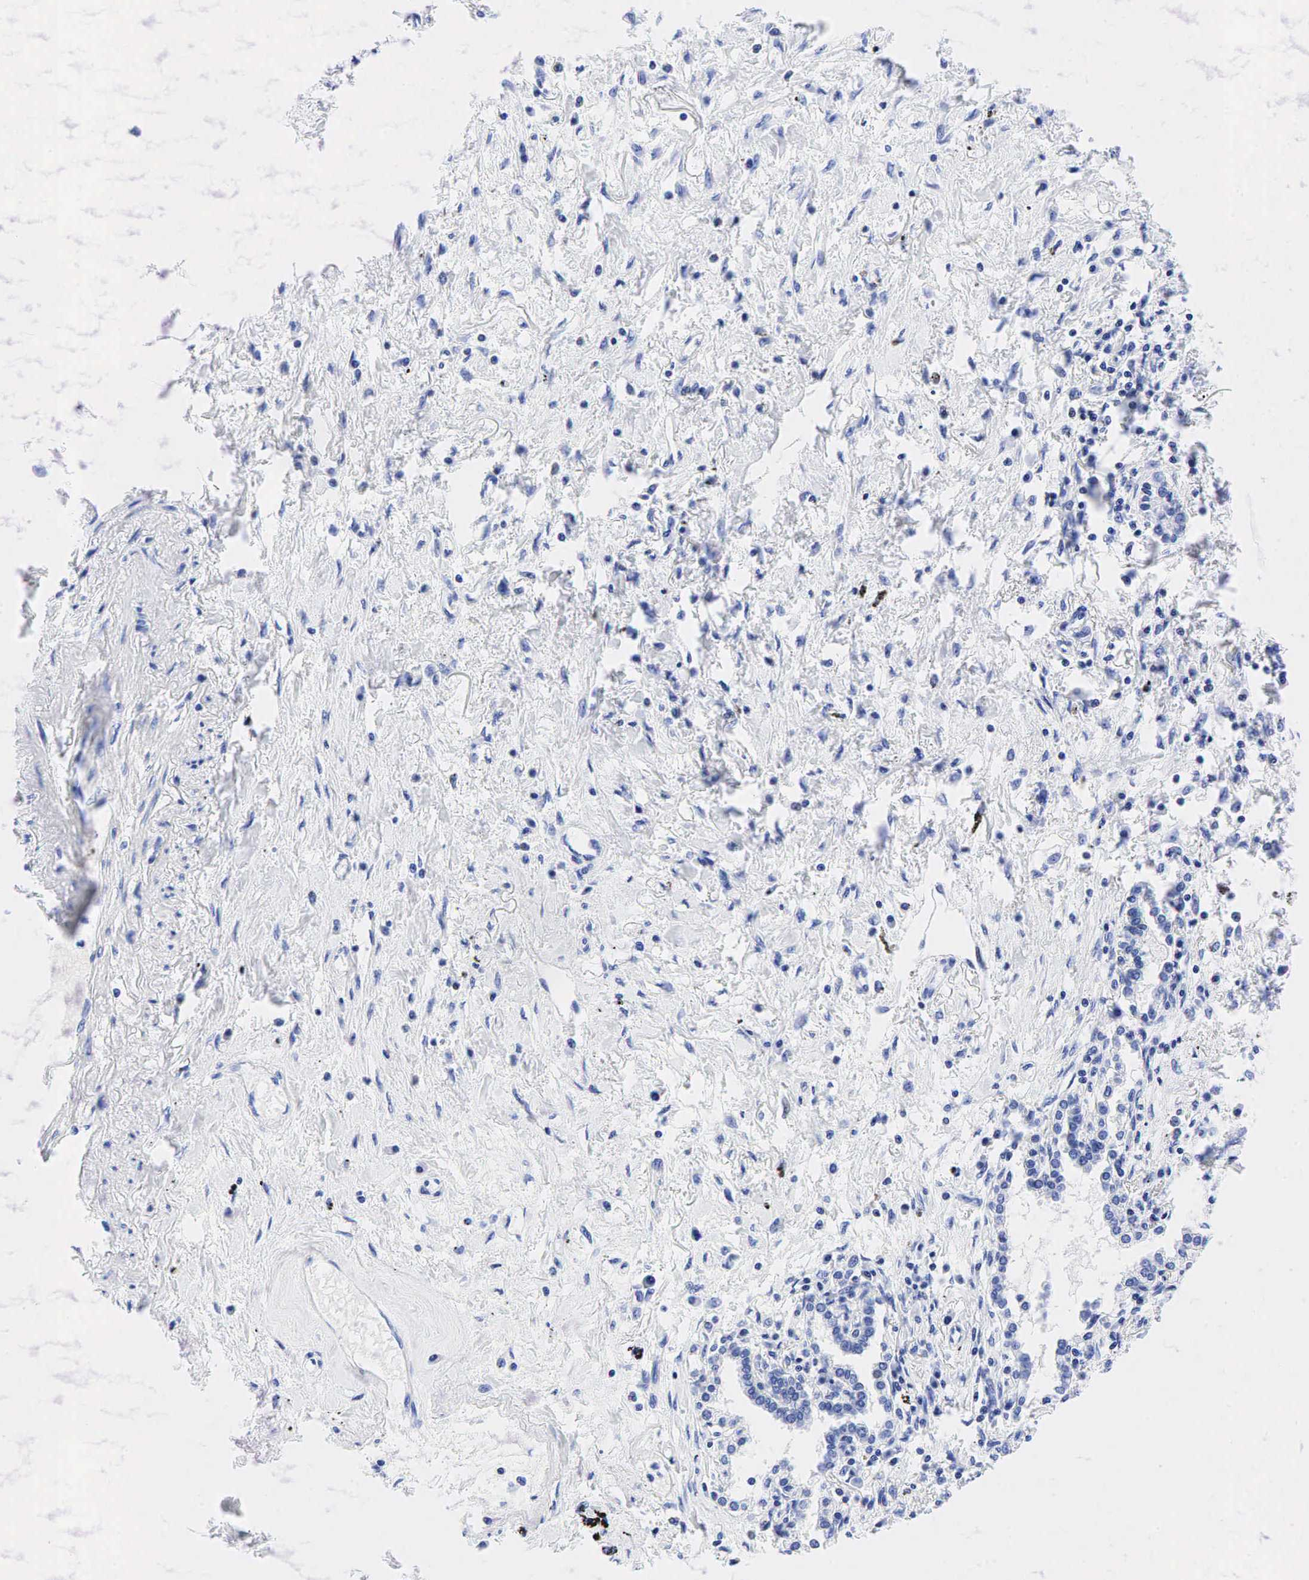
{"staining": {"intensity": "negative", "quantity": "none", "location": "none"}, "tissue": "lung cancer", "cell_type": "Tumor cells", "image_type": "cancer", "snomed": [{"axis": "morphology", "description": "Adenocarcinoma, NOS"}, {"axis": "topography", "description": "Lung"}], "caption": "Immunohistochemical staining of human lung adenocarcinoma exhibits no significant positivity in tumor cells. (Brightfield microscopy of DAB (3,3'-diaminobenzidine) IHC at high magnification).", "gene": "ESR1", "patient": {"sex": "male", "age": 60}}